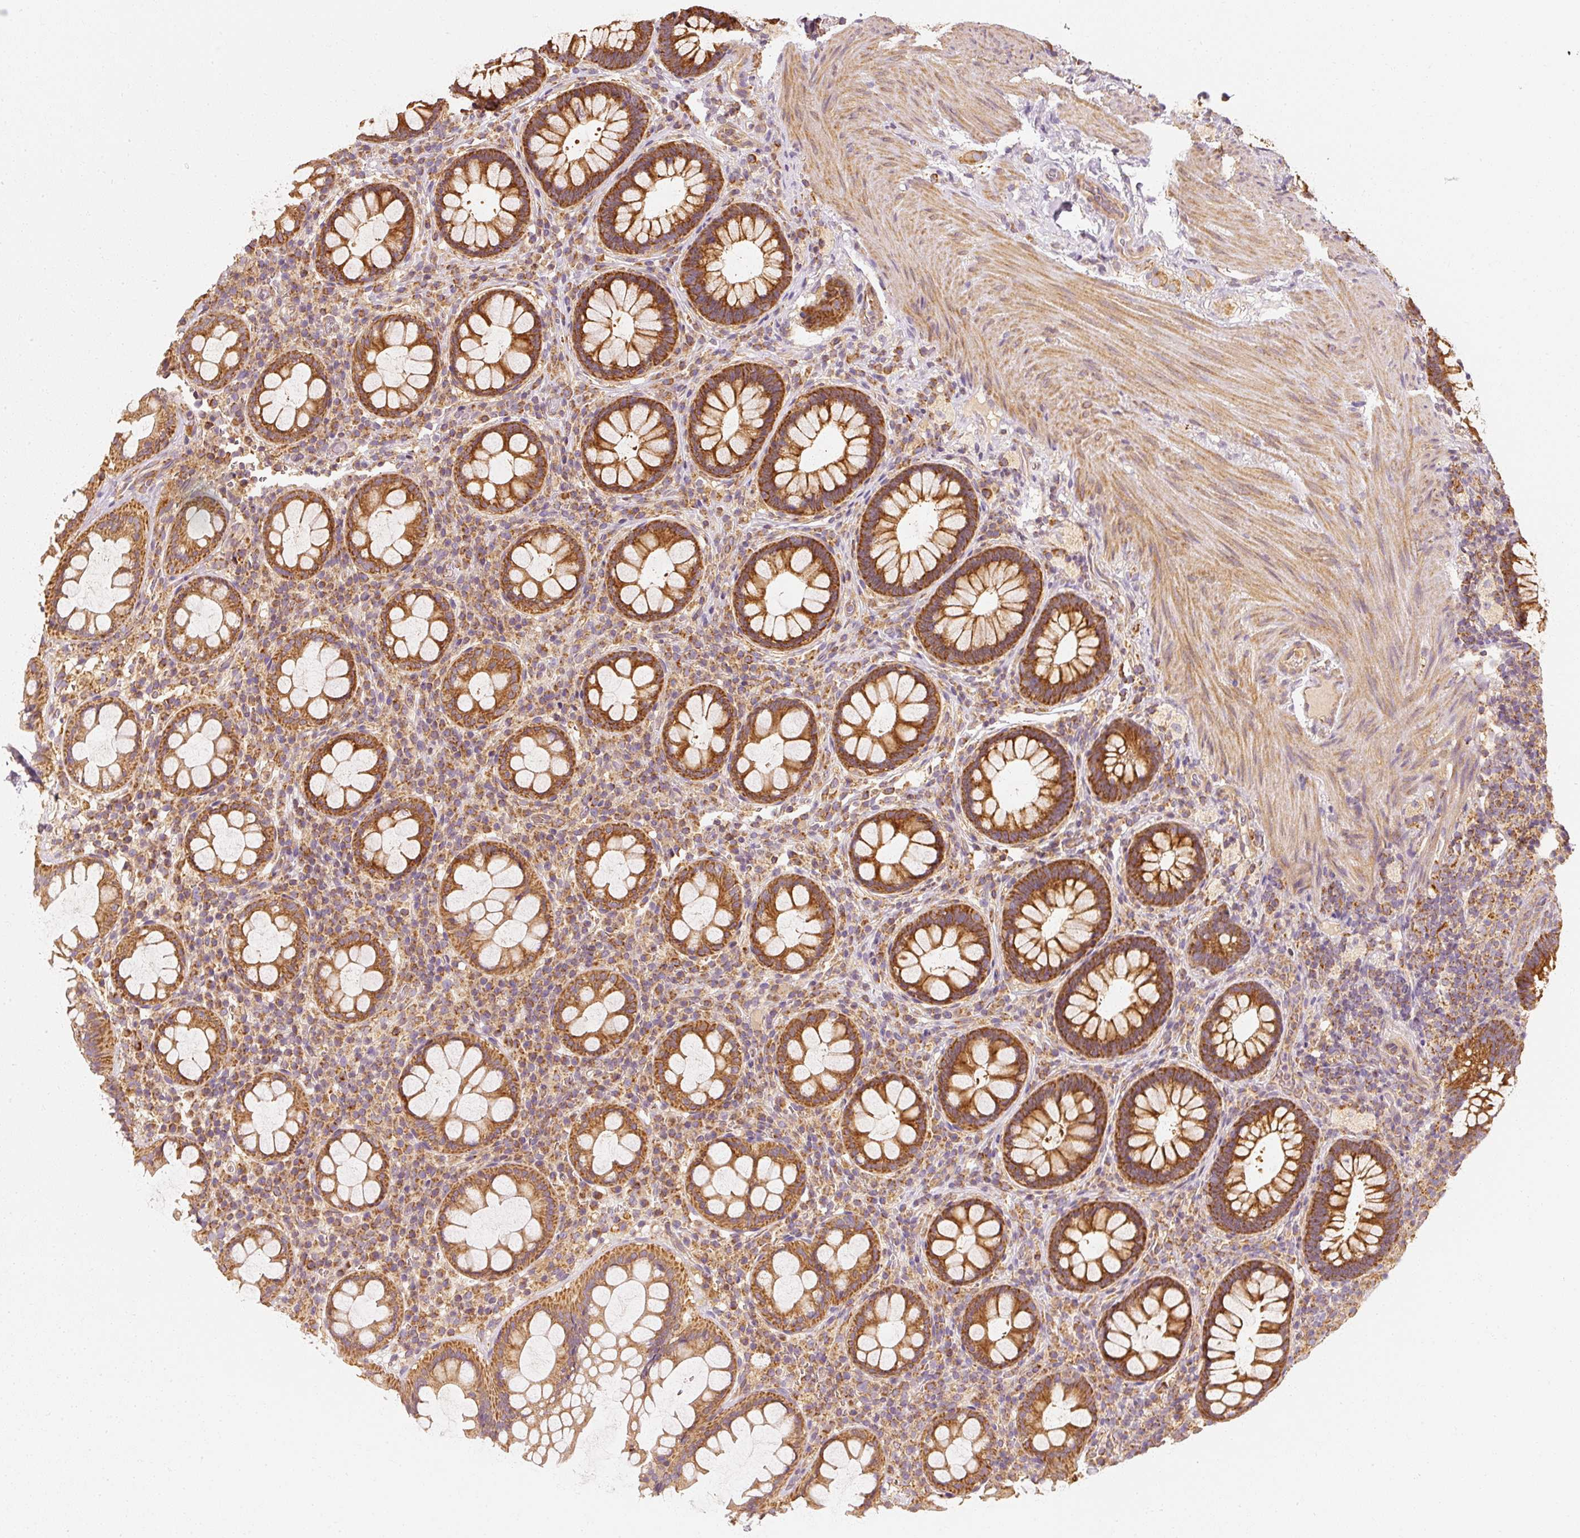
{"staining": {"intensity": "strong", "quantity": ">75%", "location": "cytoplasmic/membranous"}, "tissue": "rectum", "cell_type": "Glandular cells", "image_type": "normal", "snomed": [{"axis": "morphology", "description": "Normal tissue, NOS"}, {"axis": "topography", "description": "Rectum"}], "caption": "Strong cytoplasmic/membranous staining for a protein is appreciated in approximately >75% of glandular cells of unremarkable rectum using immunohistochemistry.", "gene": "TOMM40", "patient": {"sex": "female", "age": 69}}